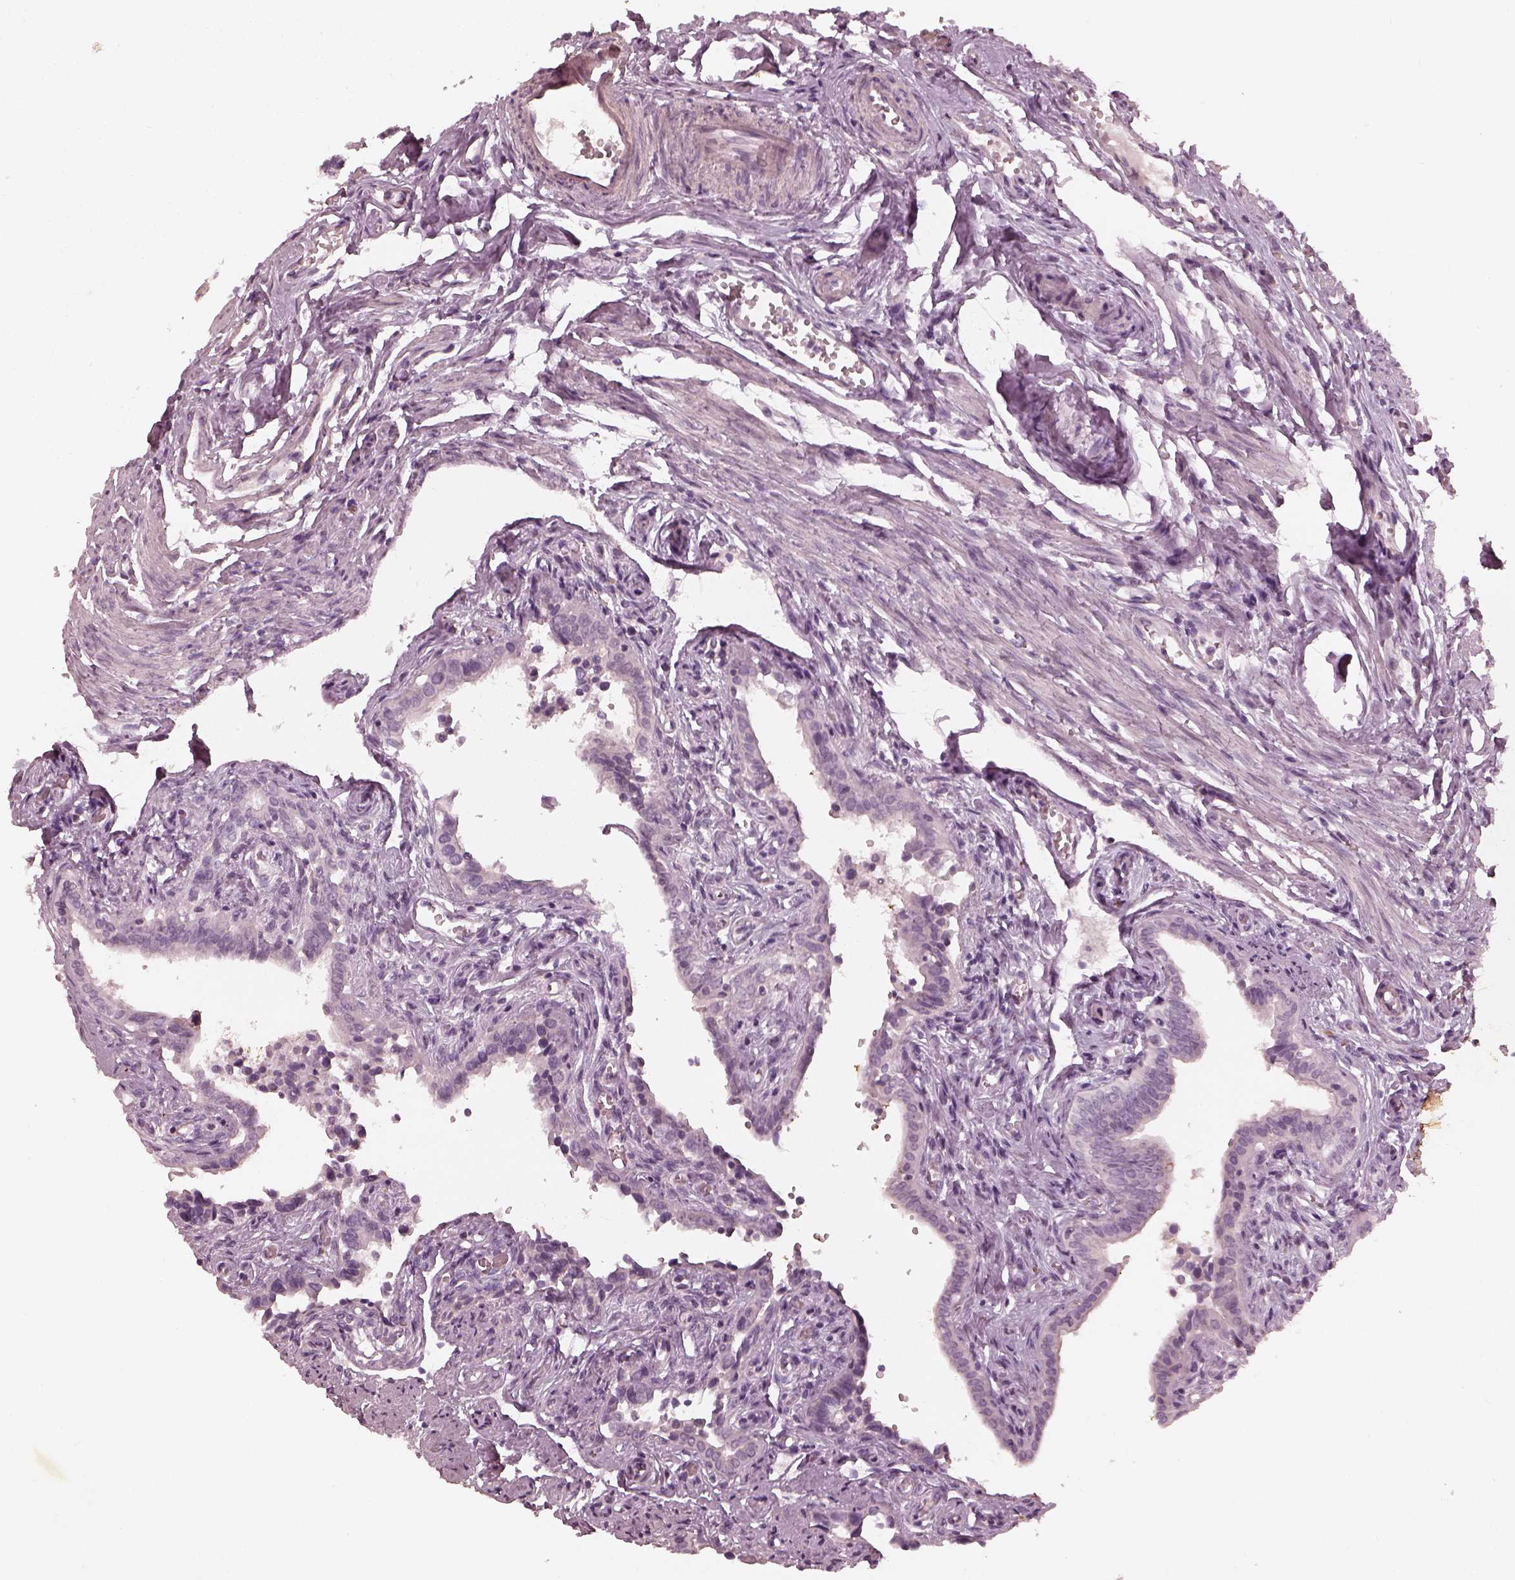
{"staining": {"intensity": "negative", "quantity": "none", "location": "none"}, "tissue": "fallopian tube", "cell_type": "Glandular cells", "image_type": "normal", "snomed": [{"axis": "morphology", "description": "Normal tissue, NOS"}, {"axis": "morphology", "description": "Carcinoma, endometroid"}, {"axis": "topography", "description": "Fallopian tube"}, {"axis": "topography", "description": "Ovary"}], "caption": "IHC photomicrograph of normal fallopian tube: fallopian tube stained with DAB displays no significant protein staining in glandular cells.", "gene": "ADRB3", "patient": {"sex": "female", "age": 42}}